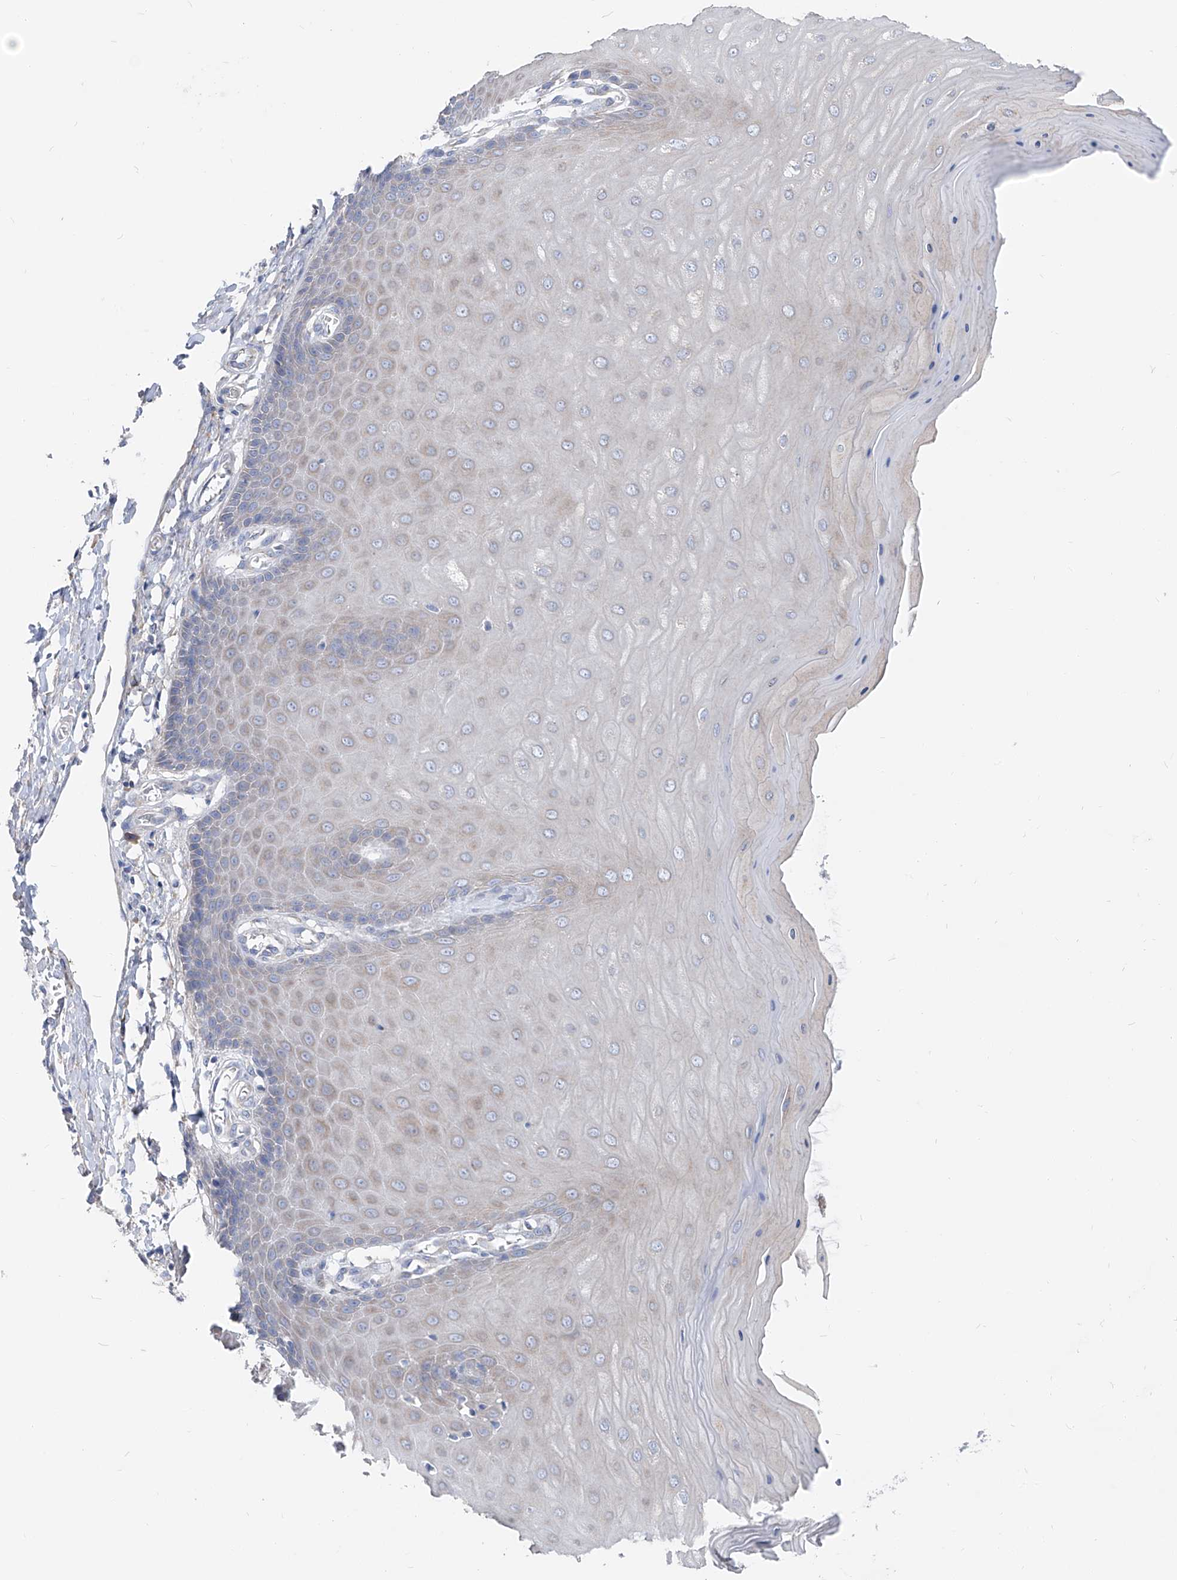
{"staining": {"intensity": "weak", "quantity": "<25%", "location": "cytoplasmic/membranous"}, "tissue": "cervix", "cell_type": "Glandular cells", "image_type": "normal", "snomed": [{"axis": "morphology", "description": "Normal tissue, NOS"}, {"axis": "topography", "description": "Cervix"}], "caption": "This is an immunohistochemistry (IHC) micrograph of normal cervix. There is no staining in glandular cells.", "gene": "UFL1", "patient": {"sex": "female", "age": 55}}